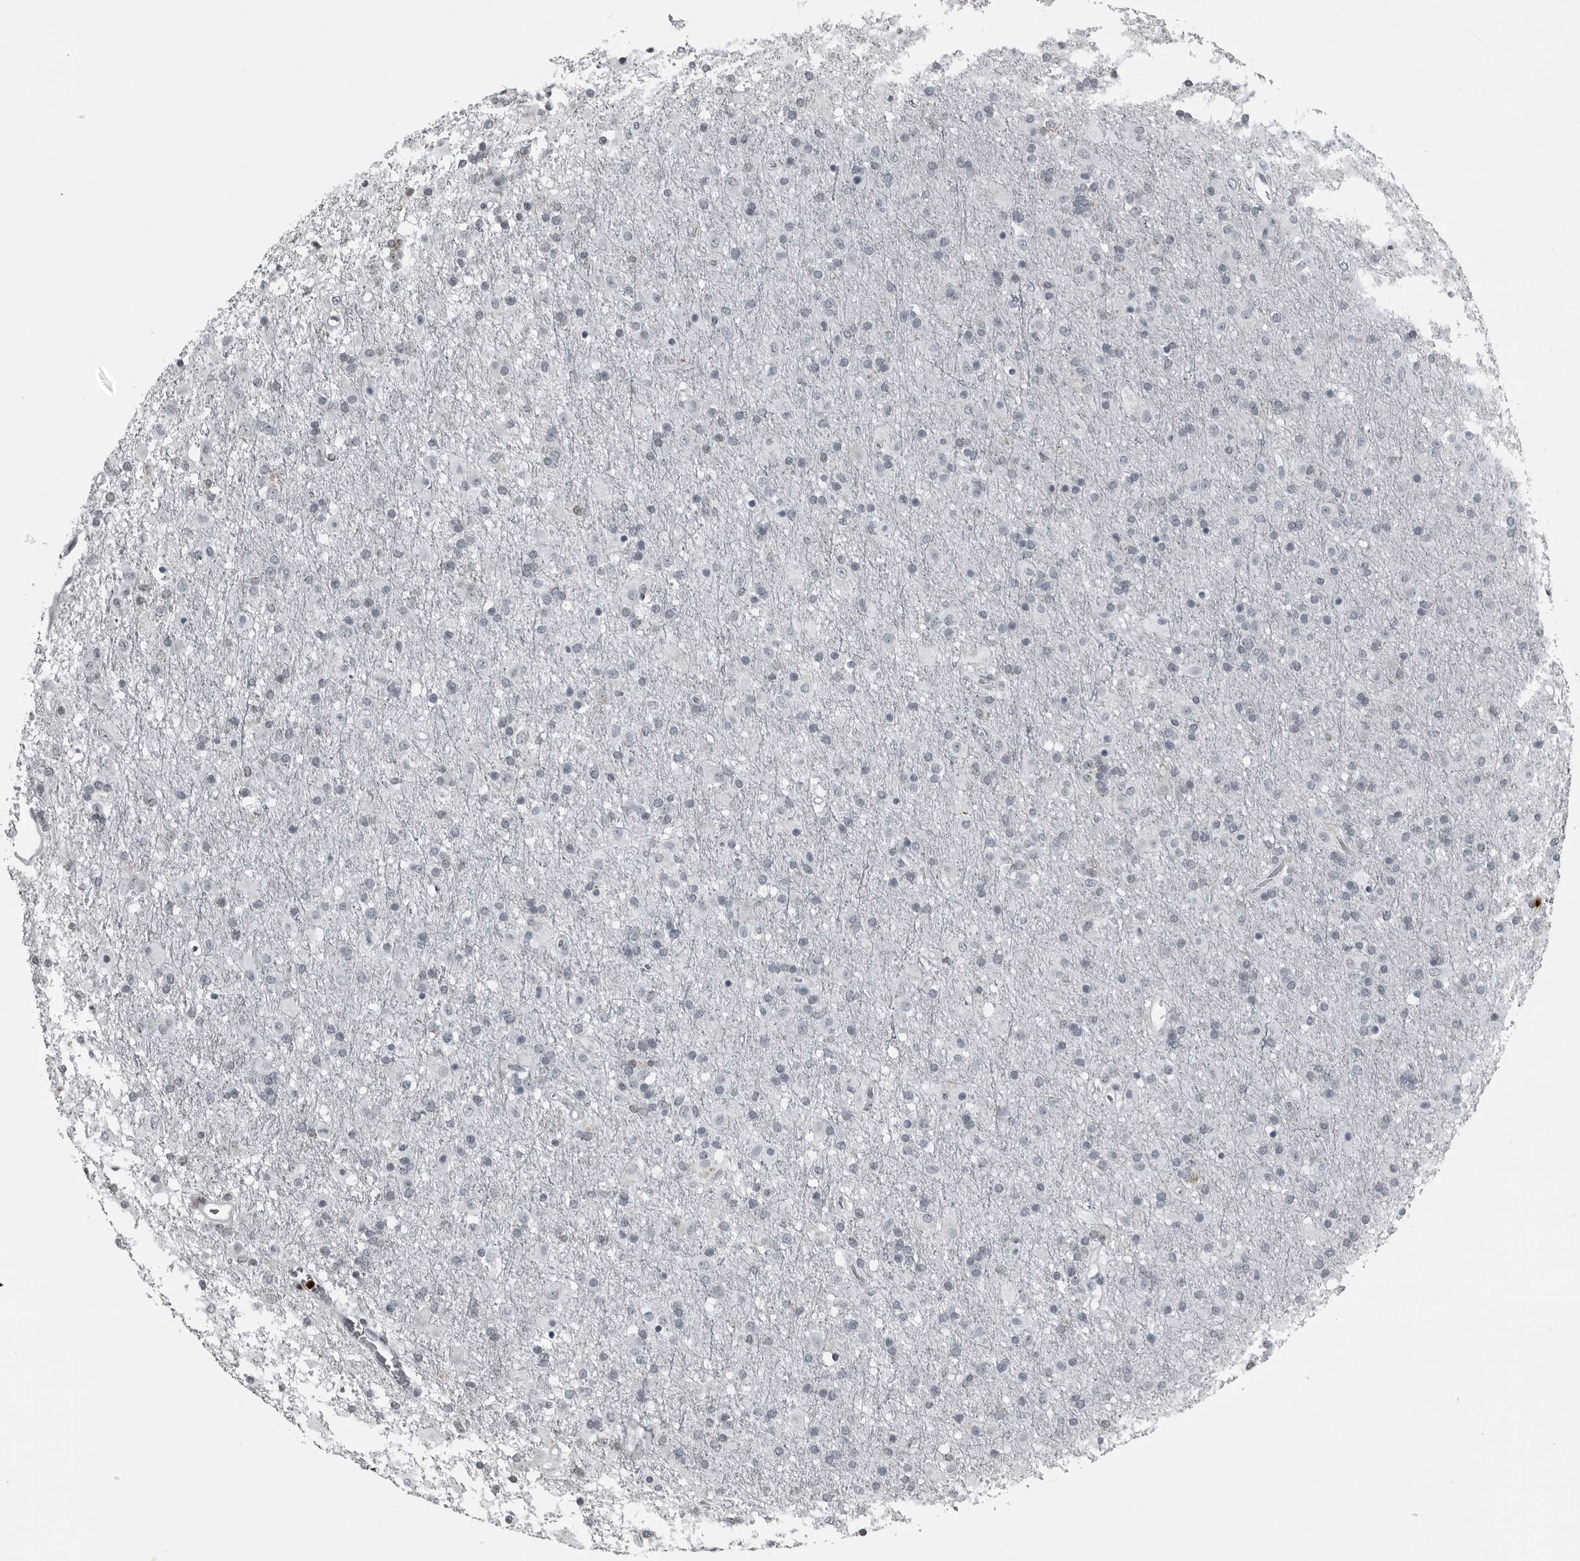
{"staining": {"intensity": "negative", "quantity": "none", "location": "none"}, "tissue": "glioma", "cell_type": "Tumor cells", "image_type": "cancer", "snomed": [{"axis": "morphology", "description": "Glioma, malignant, Low grade"}, {"axis": "topography", "description": "Brain"}], "caption": "DAB immunohistochemical staining of human glioma demonstrates no significant expression in tumor cells.", "gene": "RTCA", "patient": {"sex": "male", "age": 65}}